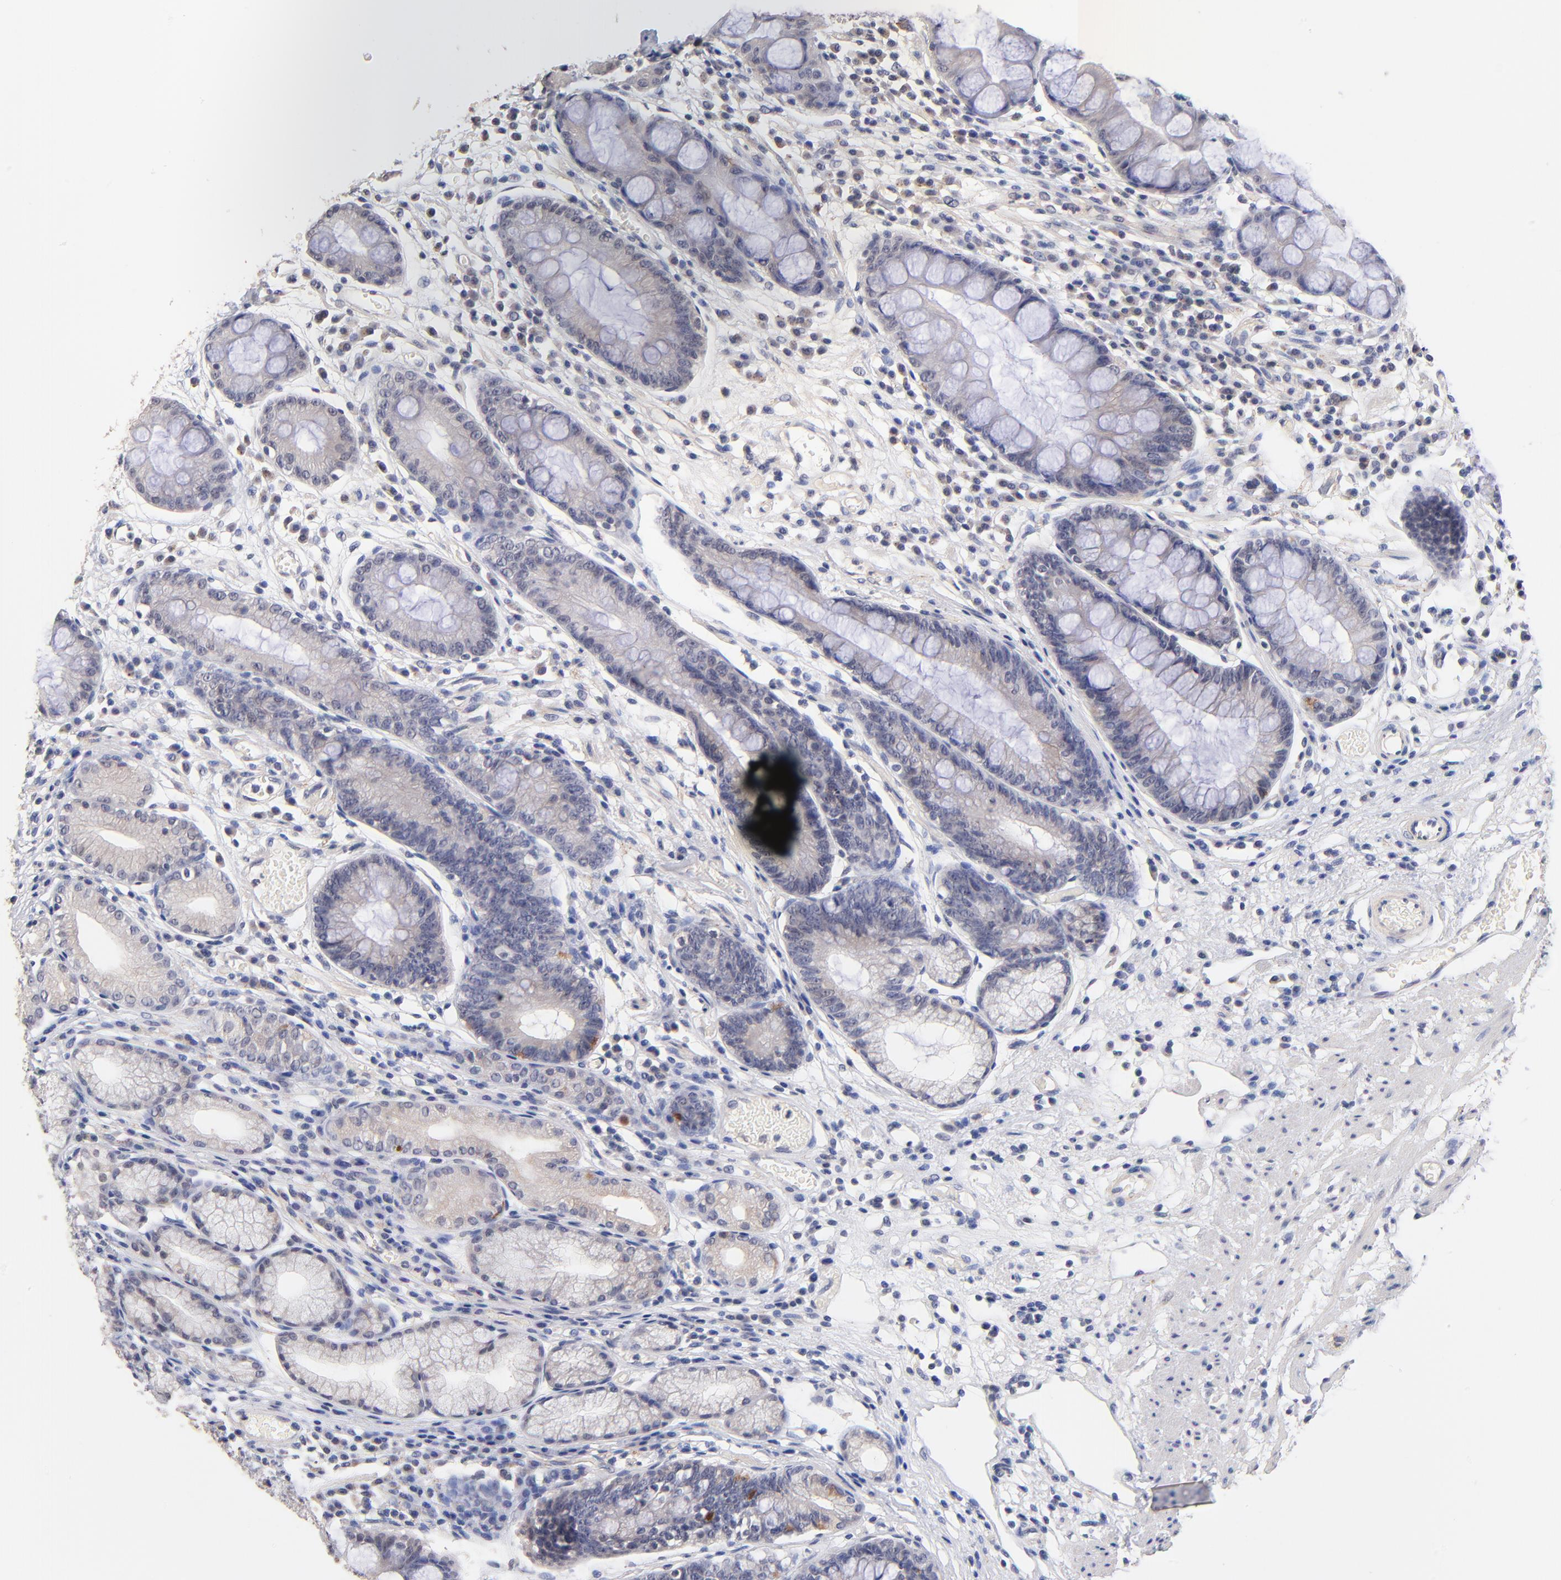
{"staining": {"intensity": "weak", "quantity": "<25%", "location": "nuclear"}, "tissue": "stomach", "cell_type": "Glandular cells", "image_type": "normal", "snomed": [{"axis": "morphology", "description": "Normal tissue, NOS"}, {"axis": "morphology", "description": "Inflammation, NOS"}, {"axis": "topography", "description": "Stomach, lower"}], "caption": "Protein analysis of normal stomach displays no significant staining in glandular cells. Brightfield microscopy of immunohistochemistry stained with DAB (3,3'-diaminobenzidine) (brown) and hematoxylin (blue), captured at high magnification.", "gene": "RIBC2", "patient": {"sex": "male", "age": 59}}